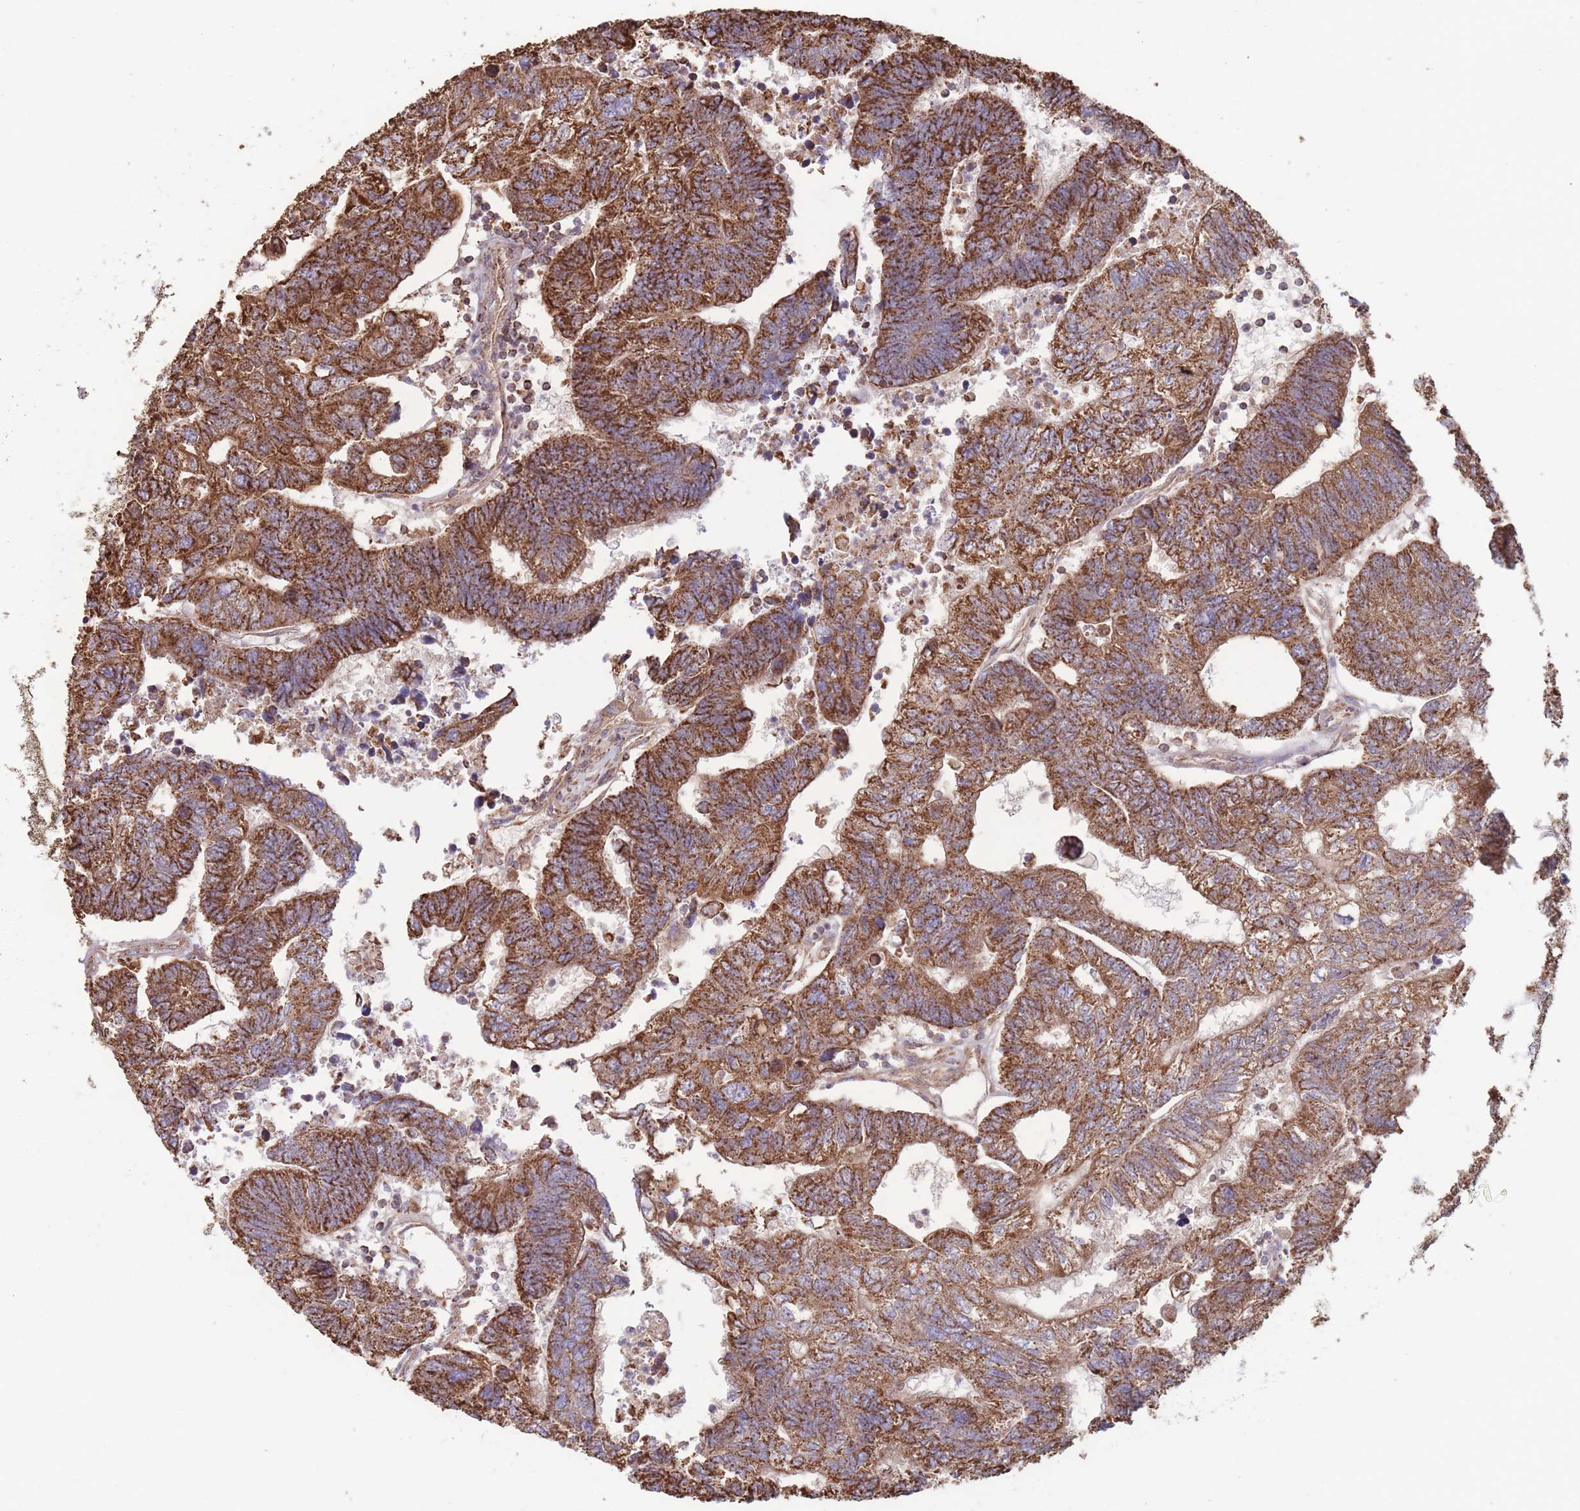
{"staining": {"intensity": "strong", "quantity": ">75%", "location": "cytoplasmic/membranous"}, "tissue": "colorectal cancer", "cell_type": "Tumor cells", "image_type": "cancer", "snomed": [{"axis": "morphology", "description": "Adenocarcinoma, NOS"}, {"axis": "topography", "description": "Colon"}], "caption": "Adenocarcinoma (colorectal) stained with IHC displays strong cytoplasmic/membranous expression in approximately >75% of tumor cells.", "gene": "KIF16B", "patient": {"sex": "female", "age": 48}}